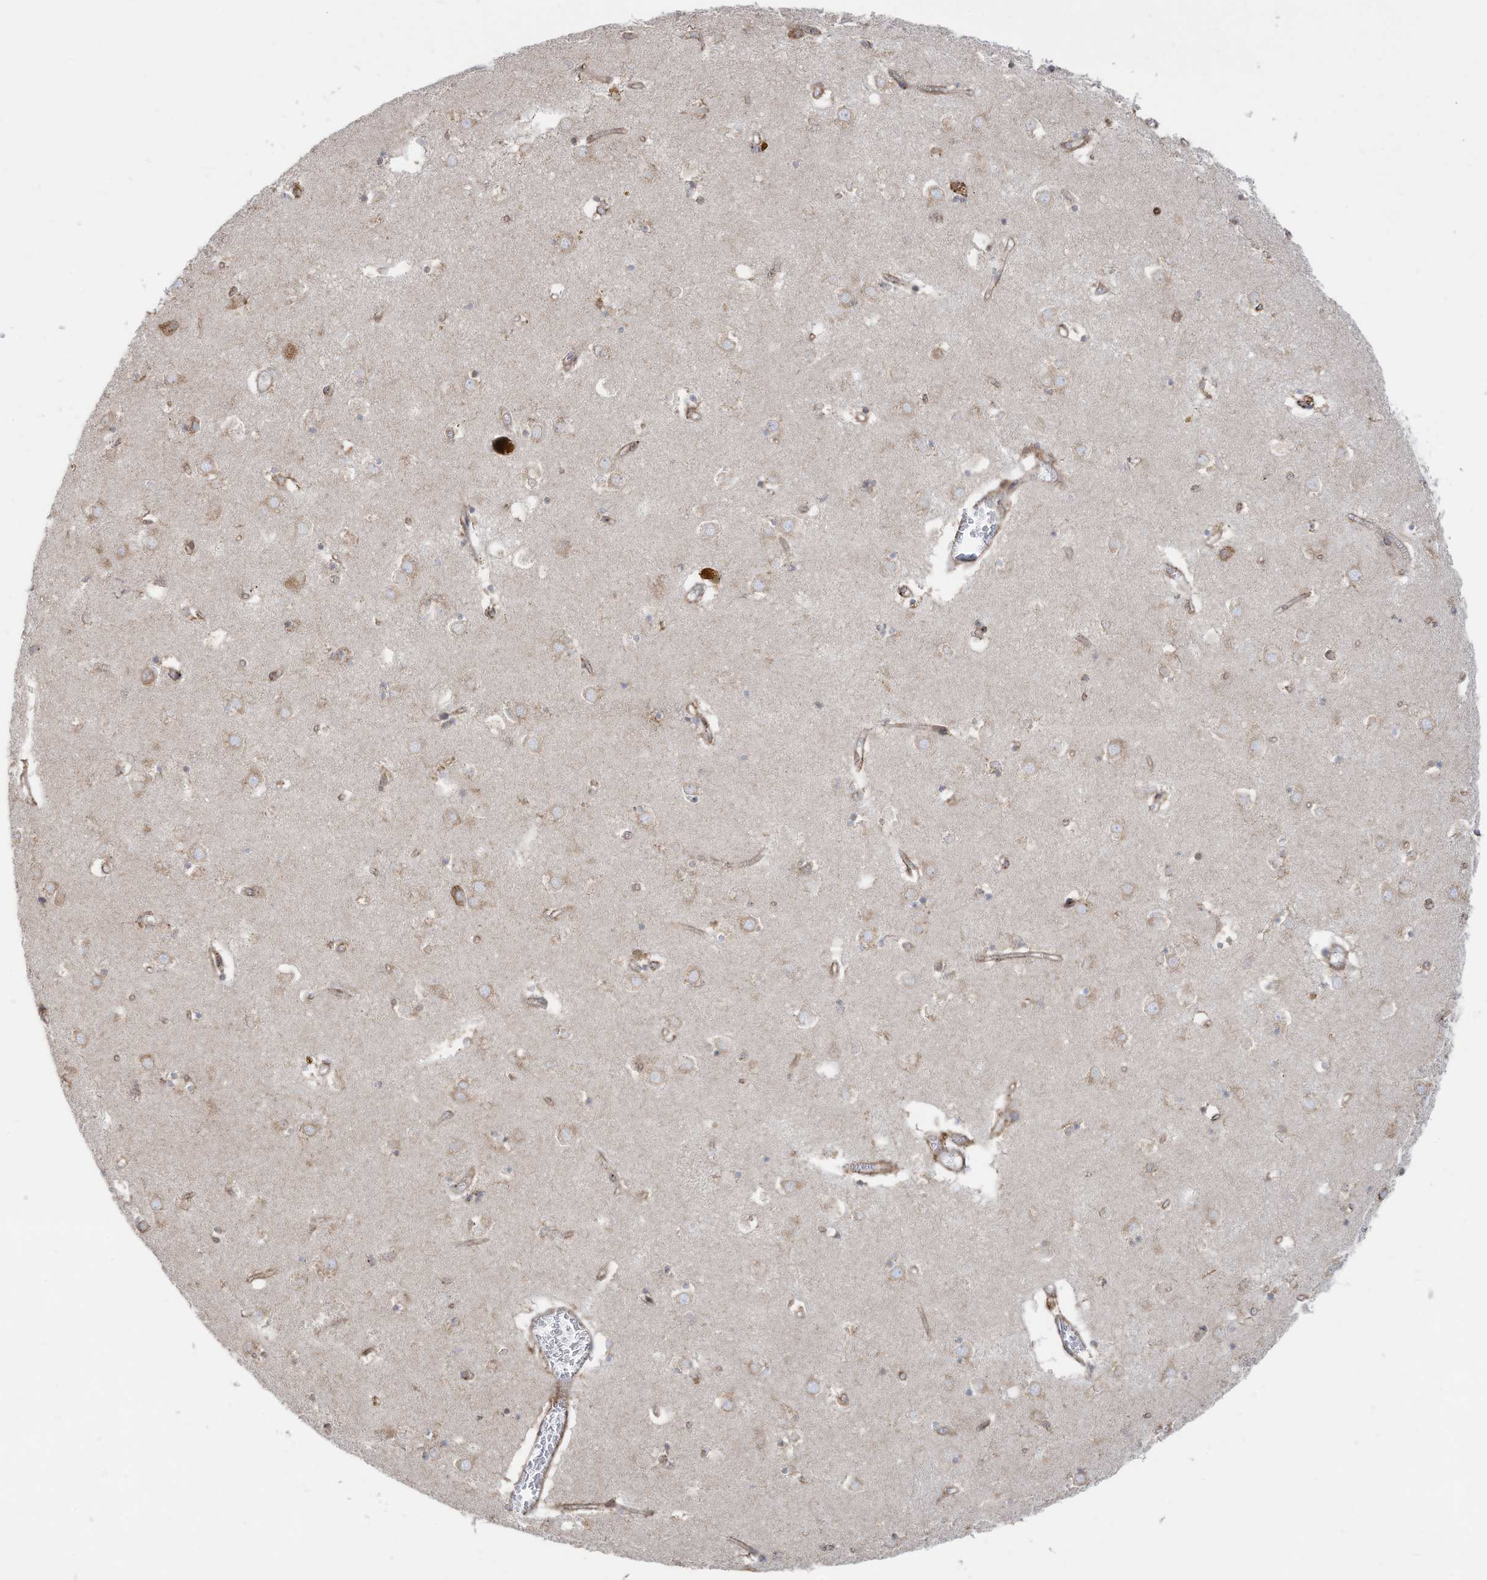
{"staining": {"intensity": "moderate", "quantity": "25%-75%", "location": "cytoplasmic/membranous"}, "tissue": "caudate", "cell_type": "Glial cells", "image_type": "normal", "snomed": [{"axis": "morphology", "description": "Normal tissue, NOS"}, {"axis": "topography", "description": "Lateral ventricle wall"}], "caption": "Immunohistochemistry photomicrograph of benign caudate: caudate stained using IHC exhibits medium levels of moderate protein expression localized specifically in the cytoplasmic/membranous of glial cells, appearing as a cytoplasmic/membranous brown color.", "gene": "ZNF354C", "patient": {"sex": "male", "age": 70}}